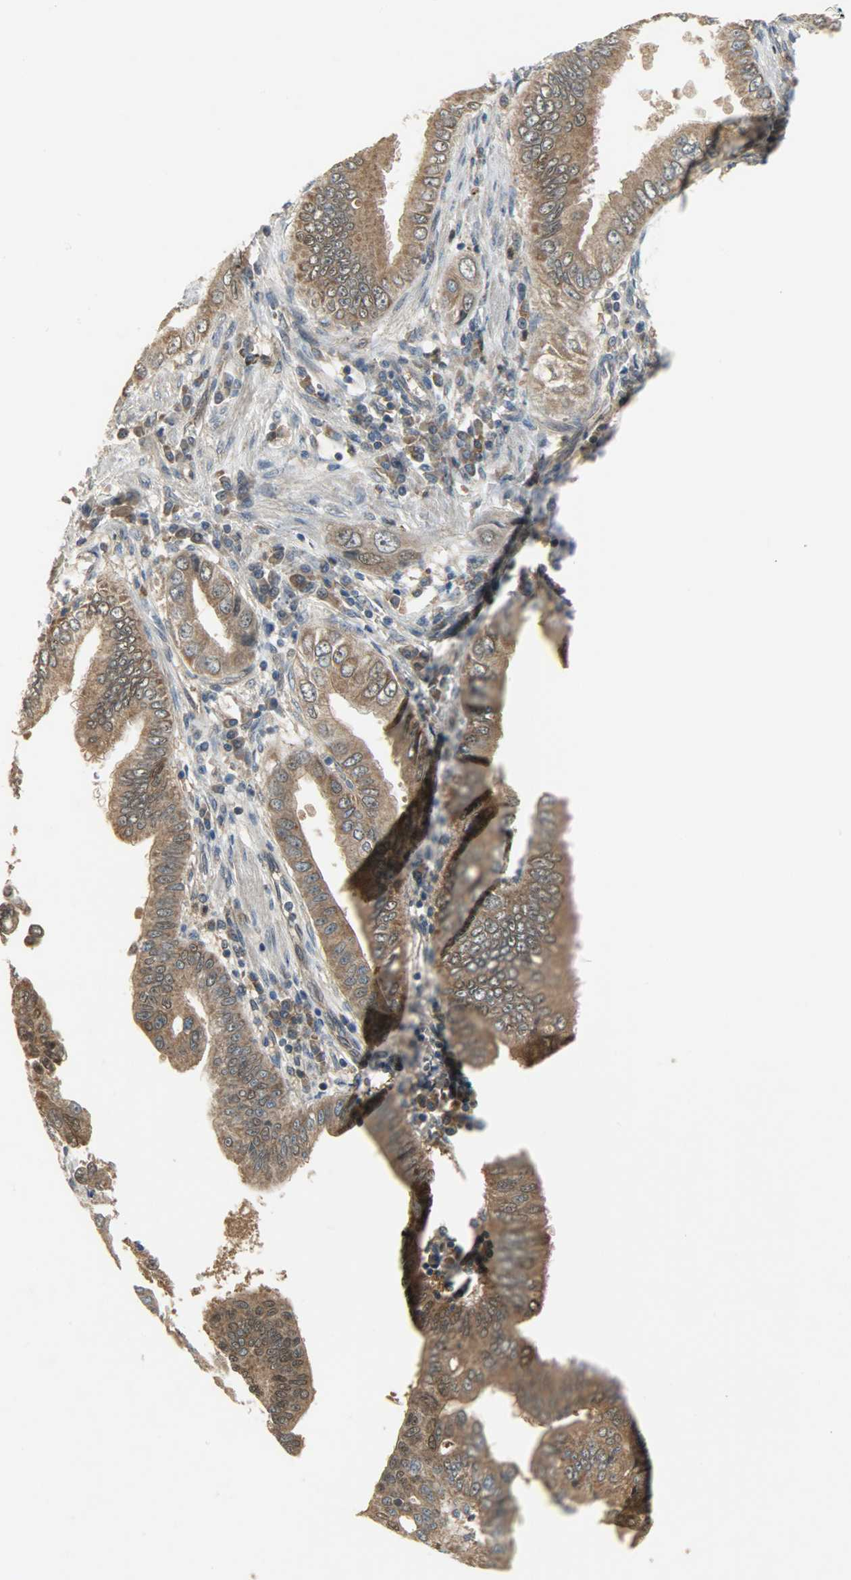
{"staining": {"intensity": "strong", "quantity": ">75%", "location": "cytoplasmic/membranous,nuclear"}, "tissue": "pancreatic cancer", "cell_type": "Tumor cells", "image_type": "cancer", "snomed": [{"axis": "morphology", "description": "Normal tissue, NOS"}, {"axis": "topography", "description": "Lymph node"}], "caption": "Immunohistochemical staining of human pancreatic cancer displays high levels of strong cytoplasmic/membranous and nuclear protein expression in about >75% of tumor cells.", "gene": "AMT", "patient": {"sex": "male", "age": 50}}